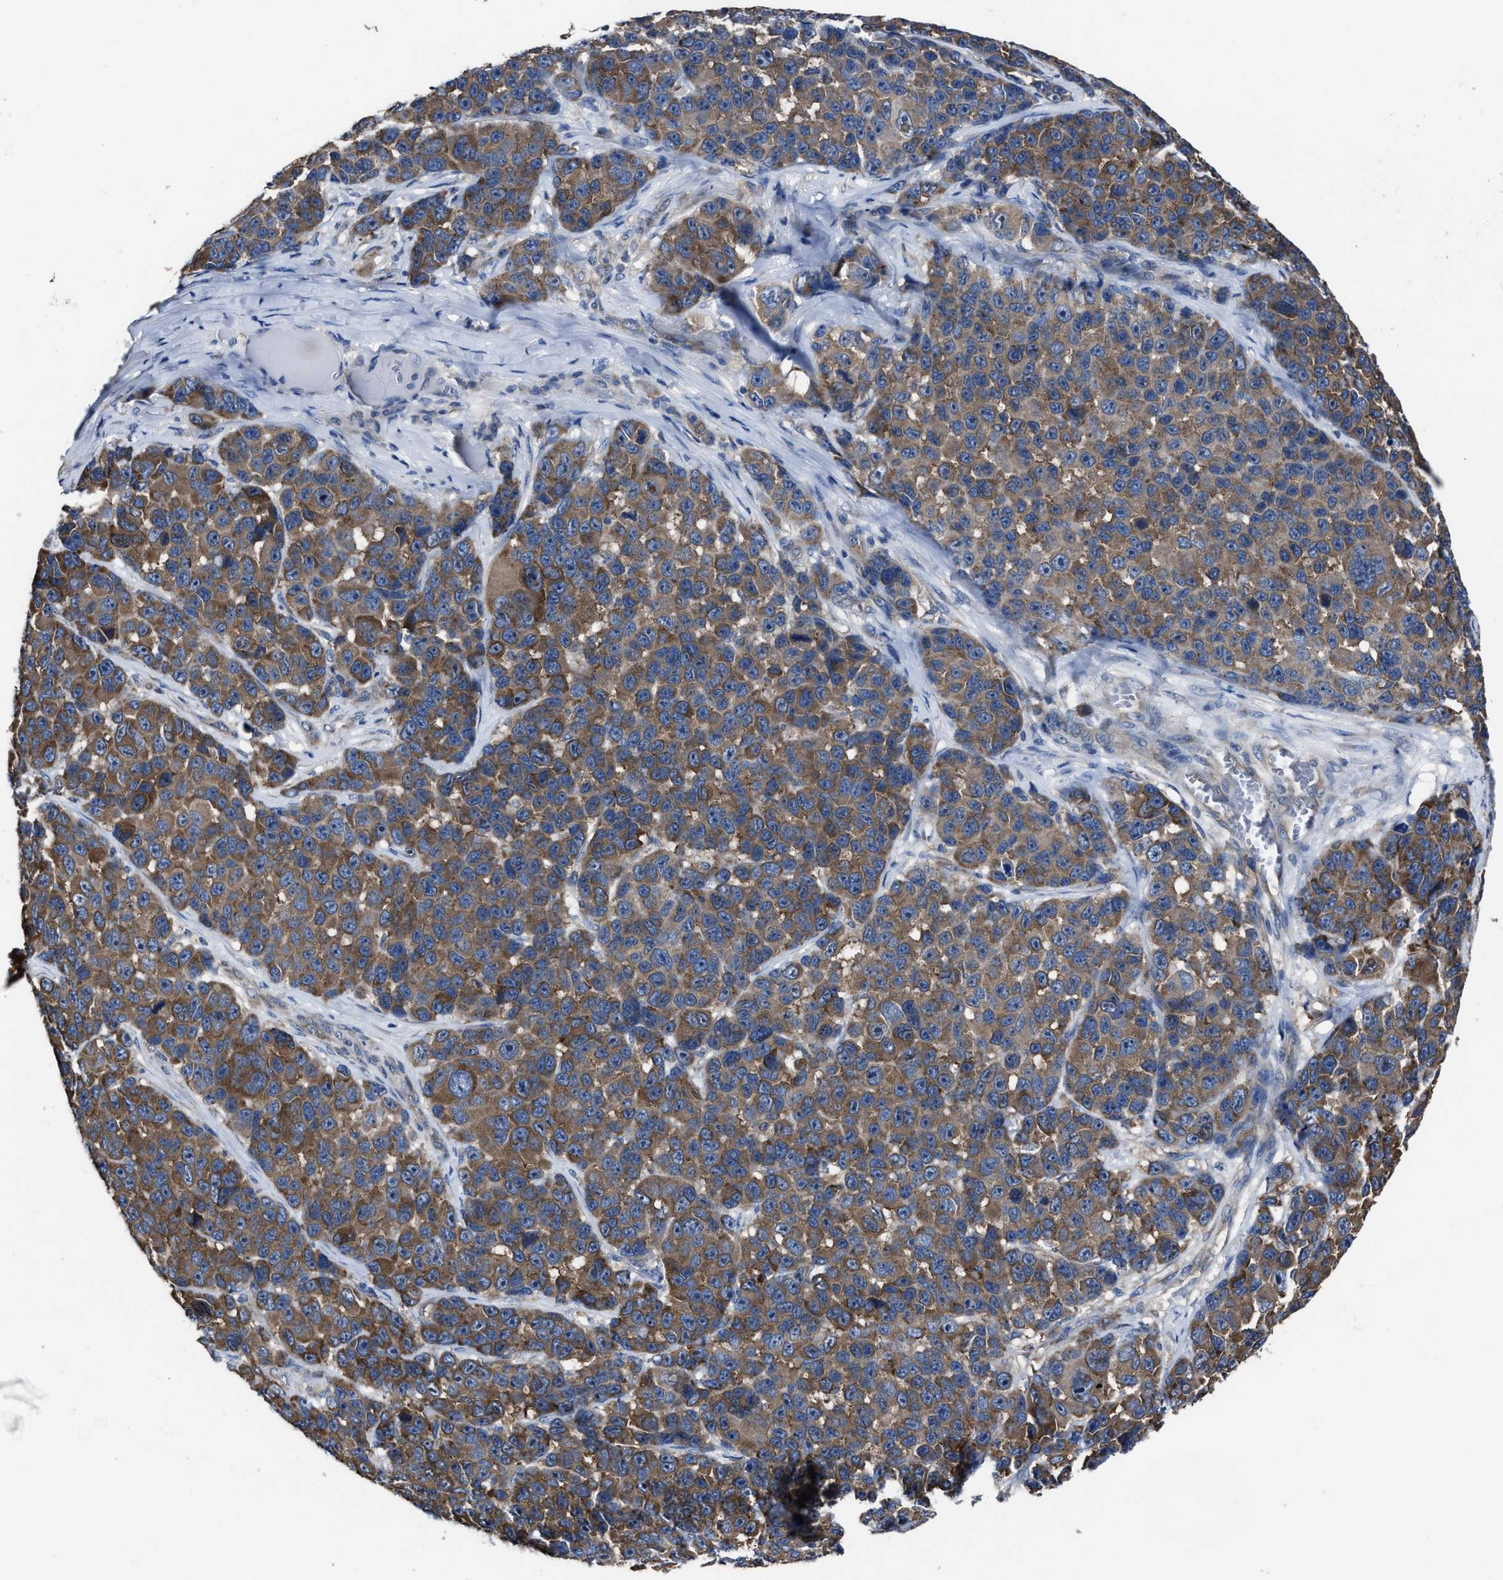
{"staining": {"intensity": "weak", "quantity": ">75%", "location": "cytoplasmic/membranous"}, "tissue": "melanoma", "cell_type": "Tumor cells", "image_type": "cancer", "snomed": [{"axis": "morphology", "description": "Malignant melanoma, NOS"}, {"axis": "topography", "description": "Skin"}], "caption": "High-magnification brightfield microscopy of malignant melanoma stained with DAB (brown) and counterstained with hematoxylin (blue). tumor cells exhibit weak cytoplasmic/membranous positivity is appreciated in about>75% of cells. (brown staining indicates protein expression, while blue staining denotes nuclei).", "gene": "UPF1", "patient": {"sex": "male", "age": 53}}